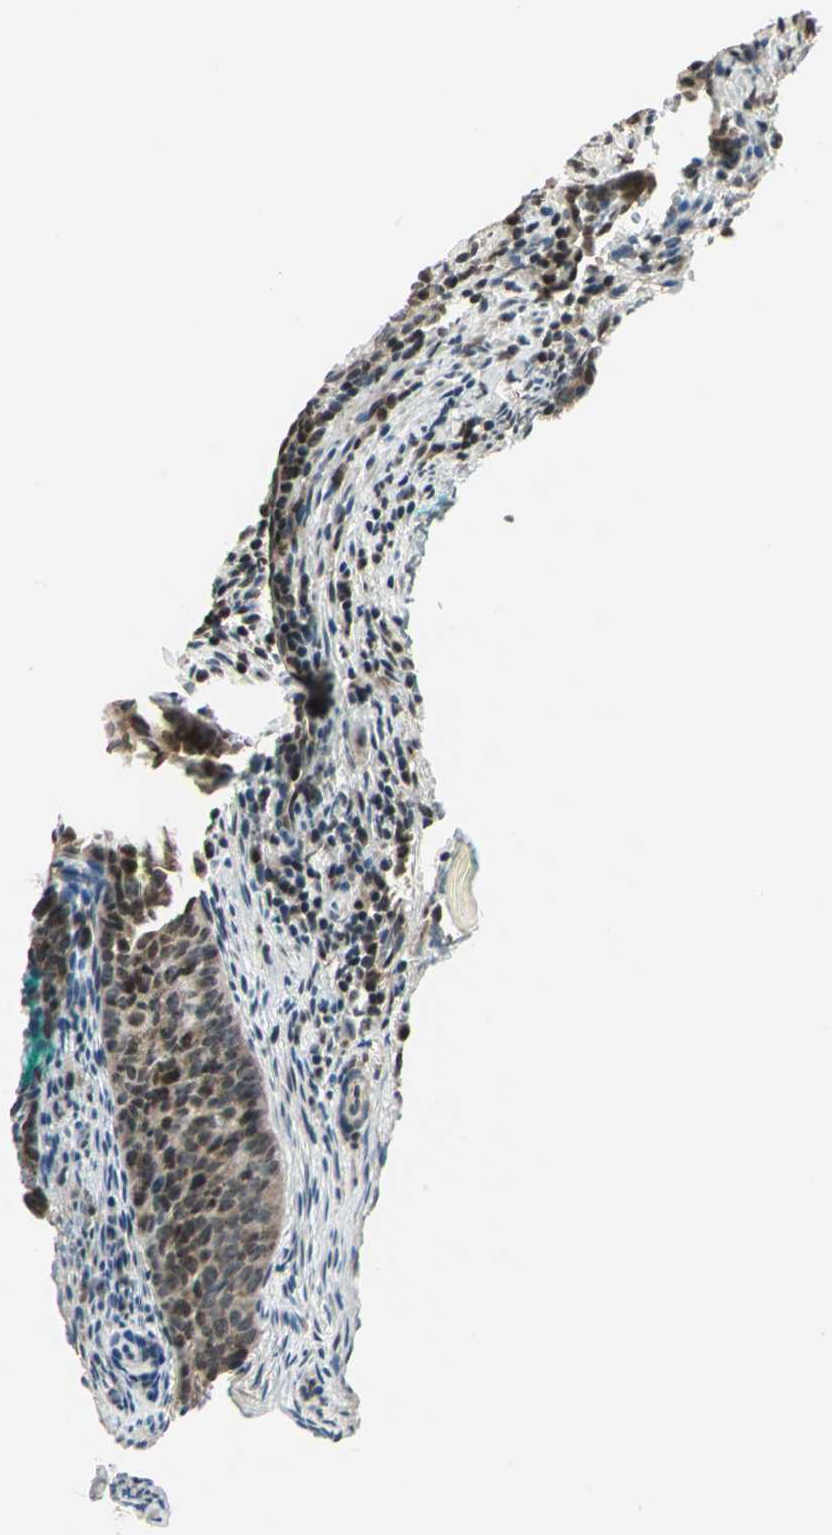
{"staining": {"intensity": "weak", "quantity": ">75%", "location": "cytoplasmic/membranous,nuclear"}, "tissue": "cervical cancer", "cell_type": "Tumor cells", "image_type": "cancer", "snomed": [{"axis": "morphology", "description": "Squamous cell carcinoma, NOS"}, {"axis": "topography", "description": "Cervix"}], "caption": "Cervical cancer (squamous cell carcinoma) stained for a protein demonstrates weak cytoplasmic/membranous and nuclear positivity in tumor cells. Using DAB (brown) and hematoxylin (blue) stains, captured at high magnification using brightfield microscopy.", "gene": "PSMC3", "patient": {"sex": "female", "age": 33}}